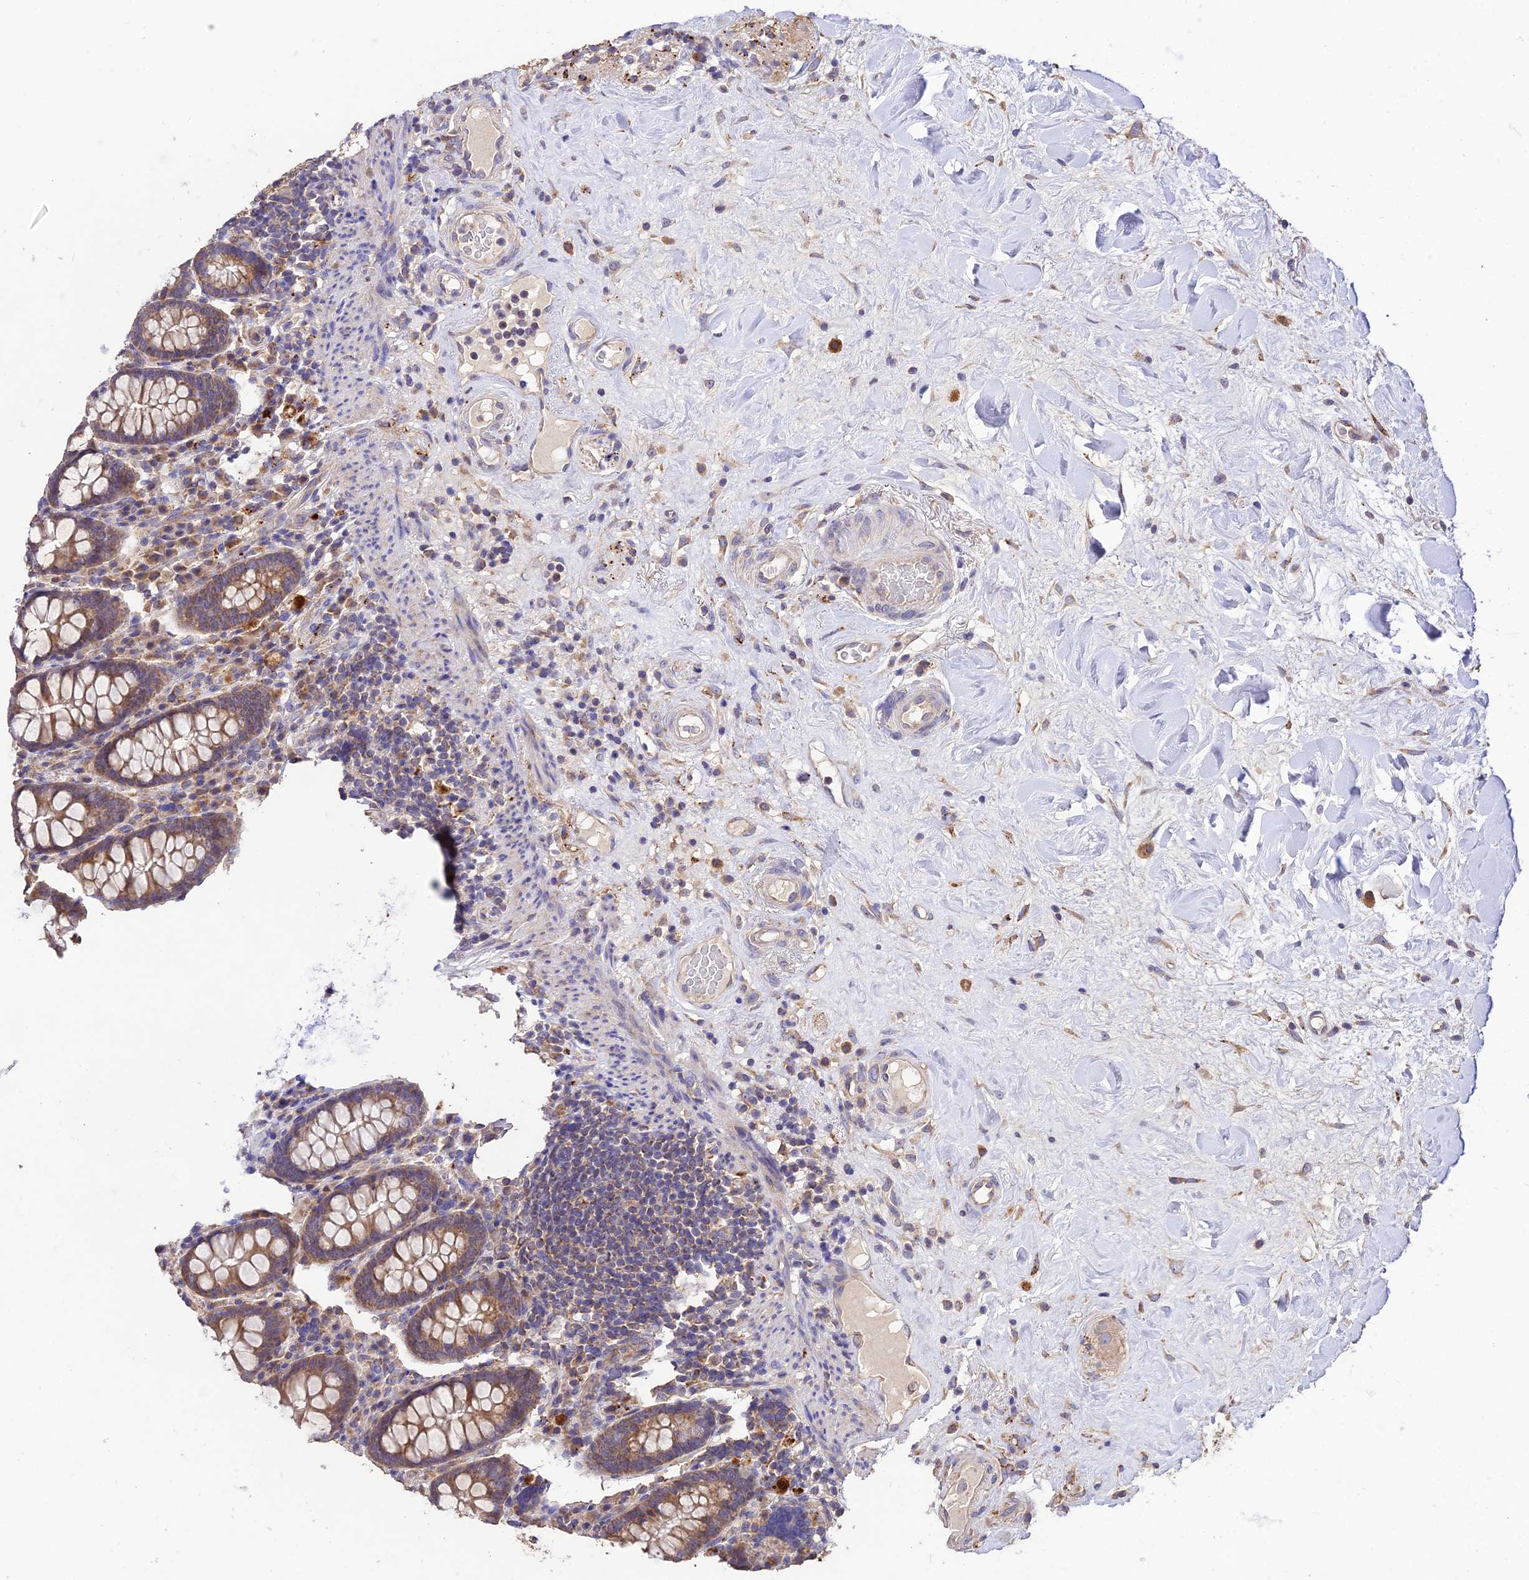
{"staining": {"intensity": "weak", "quantity": ">75%", "location": "cytoplasmic/membranous"}, "tissue": "colon", "cell_type": "Endothelial cells", "image_type": "normal", "snomed": [{"axis": "morphology", "description": "Normal tissue, NOS"}, {"axis": "topography", "description": "Colon"}], "caption": "The immunohistochemical stain labels weak cytoplasmic/membranous expression in endothelial cells of normal colon. (Brightfield microscopy of DAB IHC at high magnification).", "gene": "SDHD", "patient": {"sex": "female", "age": 79}}